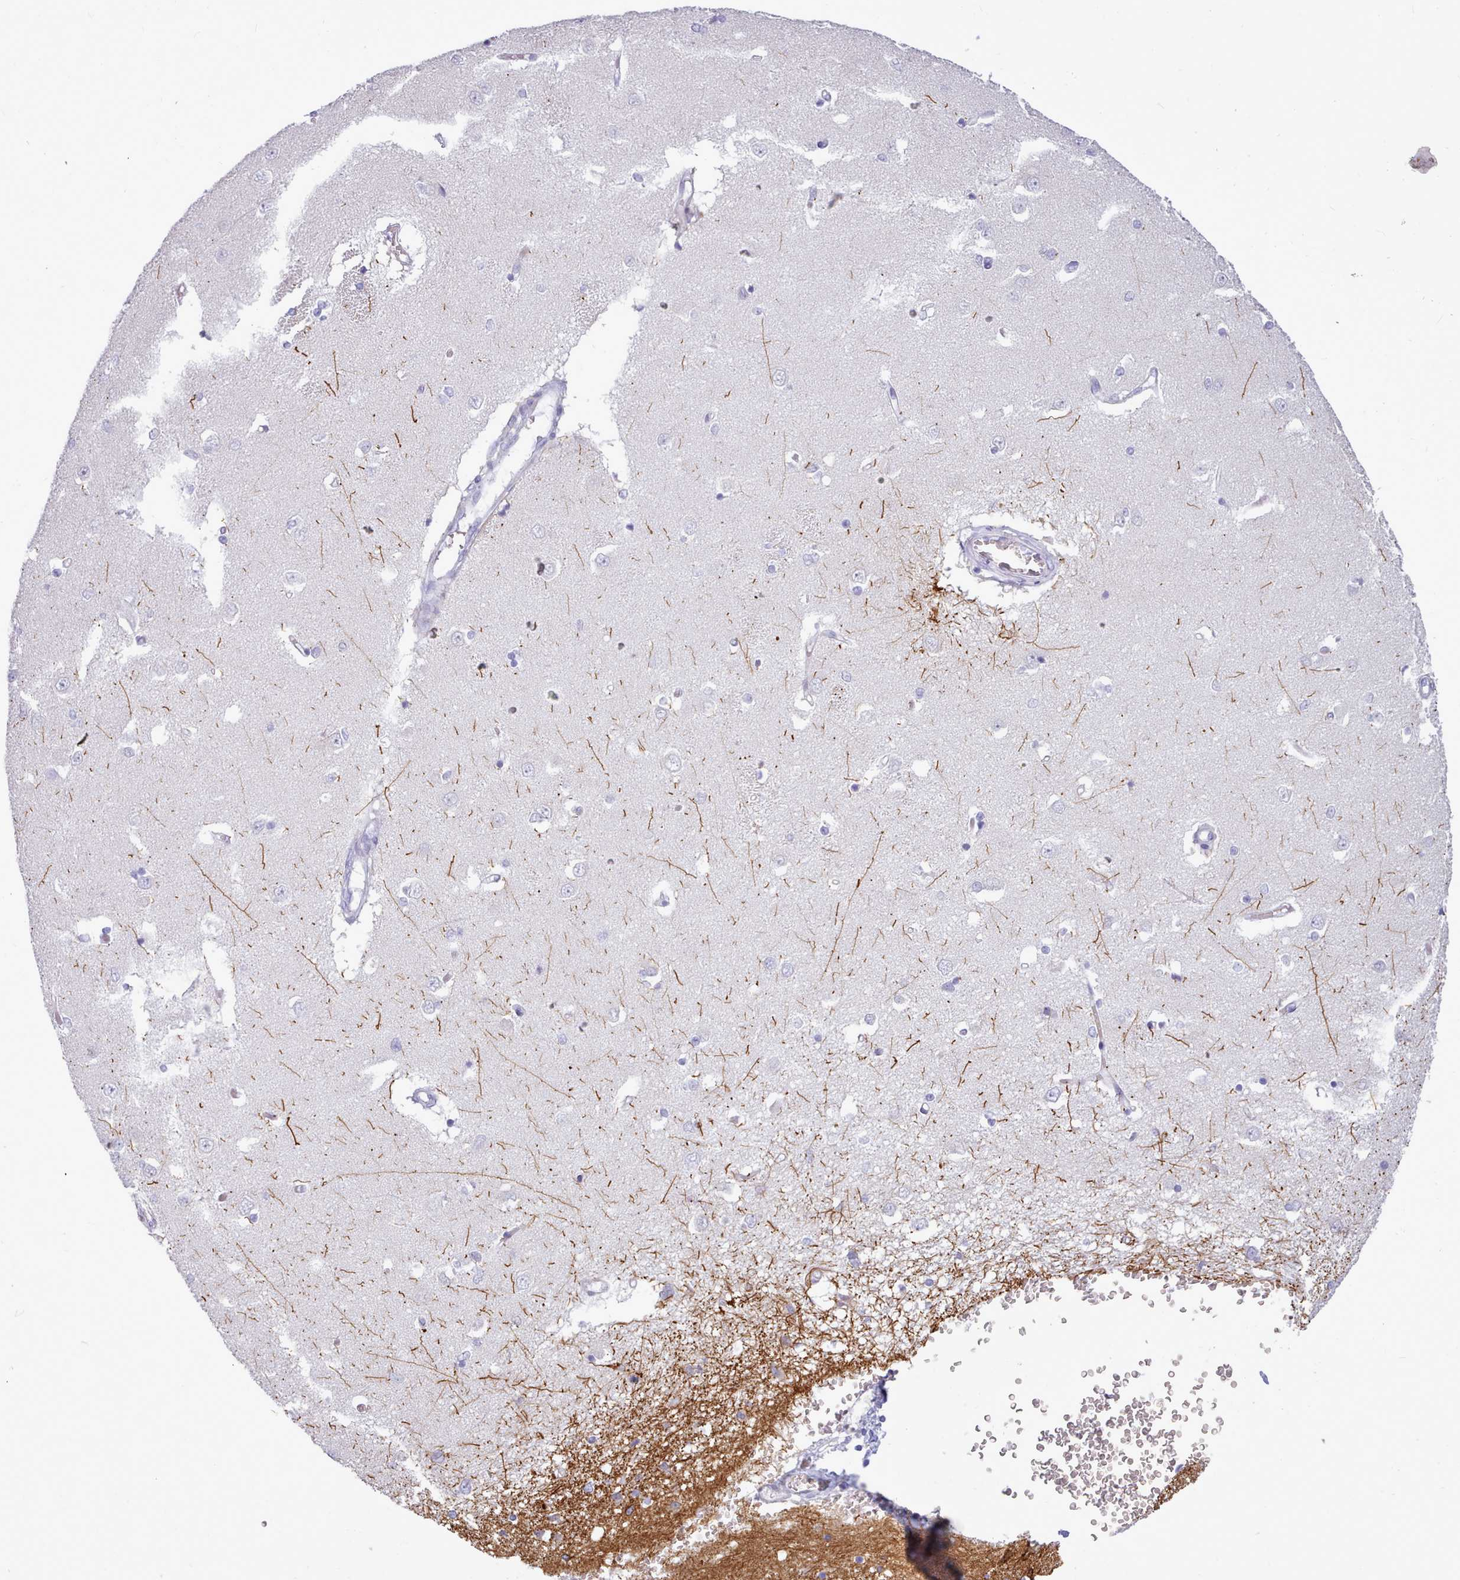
{"staining": {"intensity": "strong", "quantity": "<25%", "location": "cytoplasmic/membranous"}, "tissue": "caudate", "cell_type": "Glial cells", "image_type": "normal", "snomed": [{"axis": "morphology", "description": "Normal tissue, NOS"}, {"axis": "topography", "description": "Lateral ventricle wall"}], "caption": "Immunohistochemical staining of unremarkable human caudate reveals <25% levels of strong cytoplasmic/membranous protein expression in approximately <25% of glial cells.", "gene": "NKX1", "patient": {"sex": "male", "age": 37}}